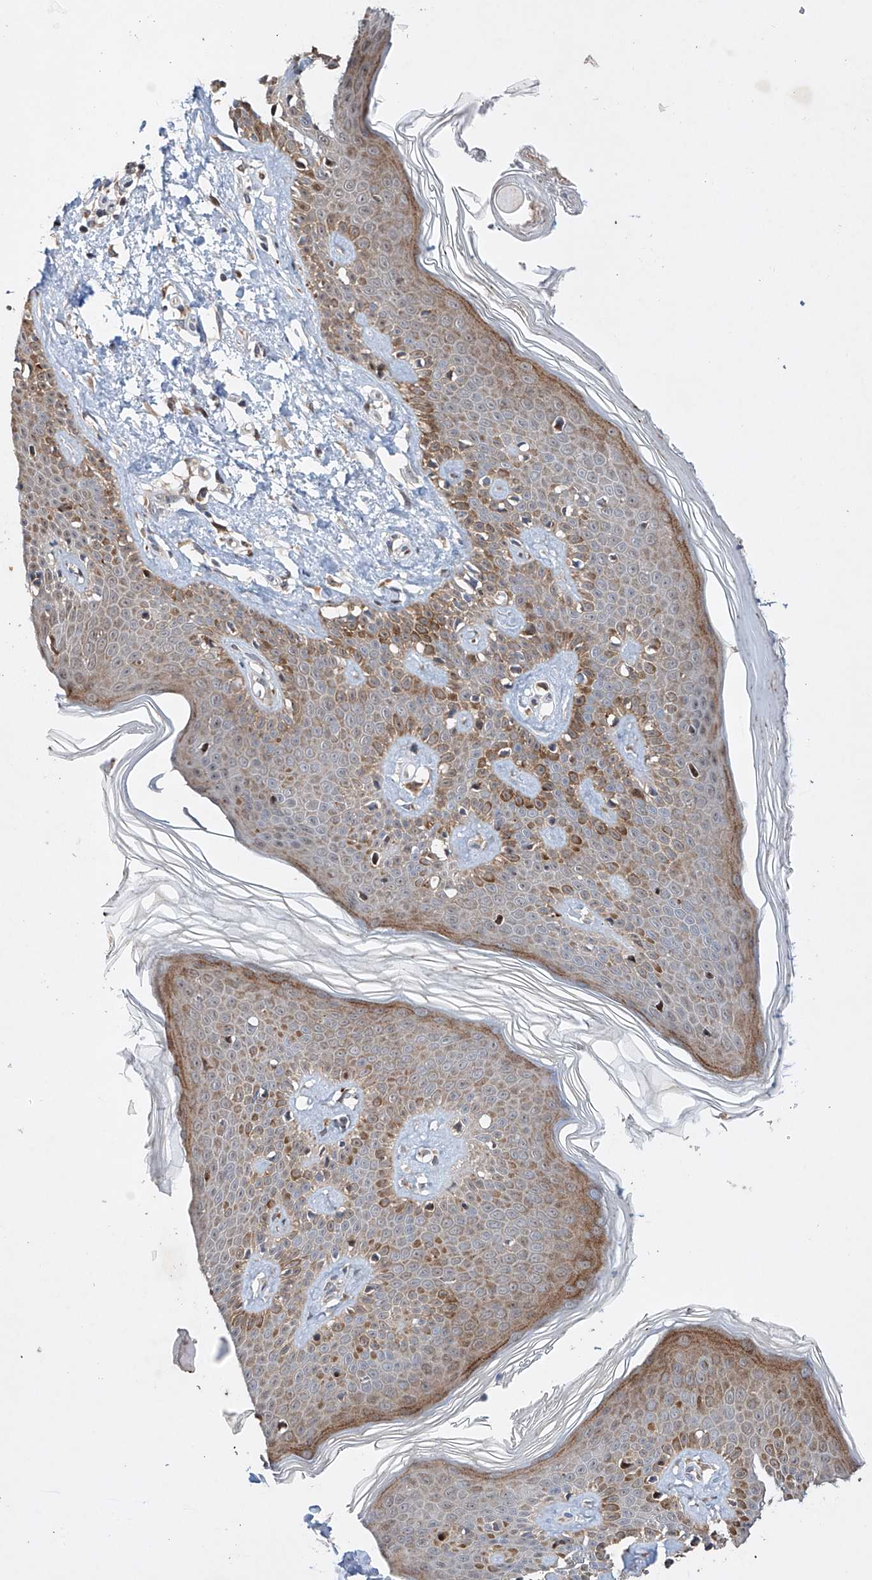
{"staining": {"intensity": "moderate", "quantity": ">75%", "location": "cytoplasmic/membranous"}, "tissue": "skin", "cell_type": "Fibroblasts", "image_type": "normal", "snomed": [{"axis": "morphology", "description": "Normal tissue, NOS"}, {"axis": "topography", "description": "Skin"}], "caption": "Brown immunohistochemical staining in normal human skin shows moderate cytoplasmic/membranous expression in approximately >75% of fibroblasts. The staining was performed using DAB (3,3'-diaminobenzidine) to visualize the protein expression in brown, while the nuclei were stained in blue with hematoxylin (Magnification: 20x).", "gene": "AFG1L", "patient": {"sex": "male", "age": 37}}